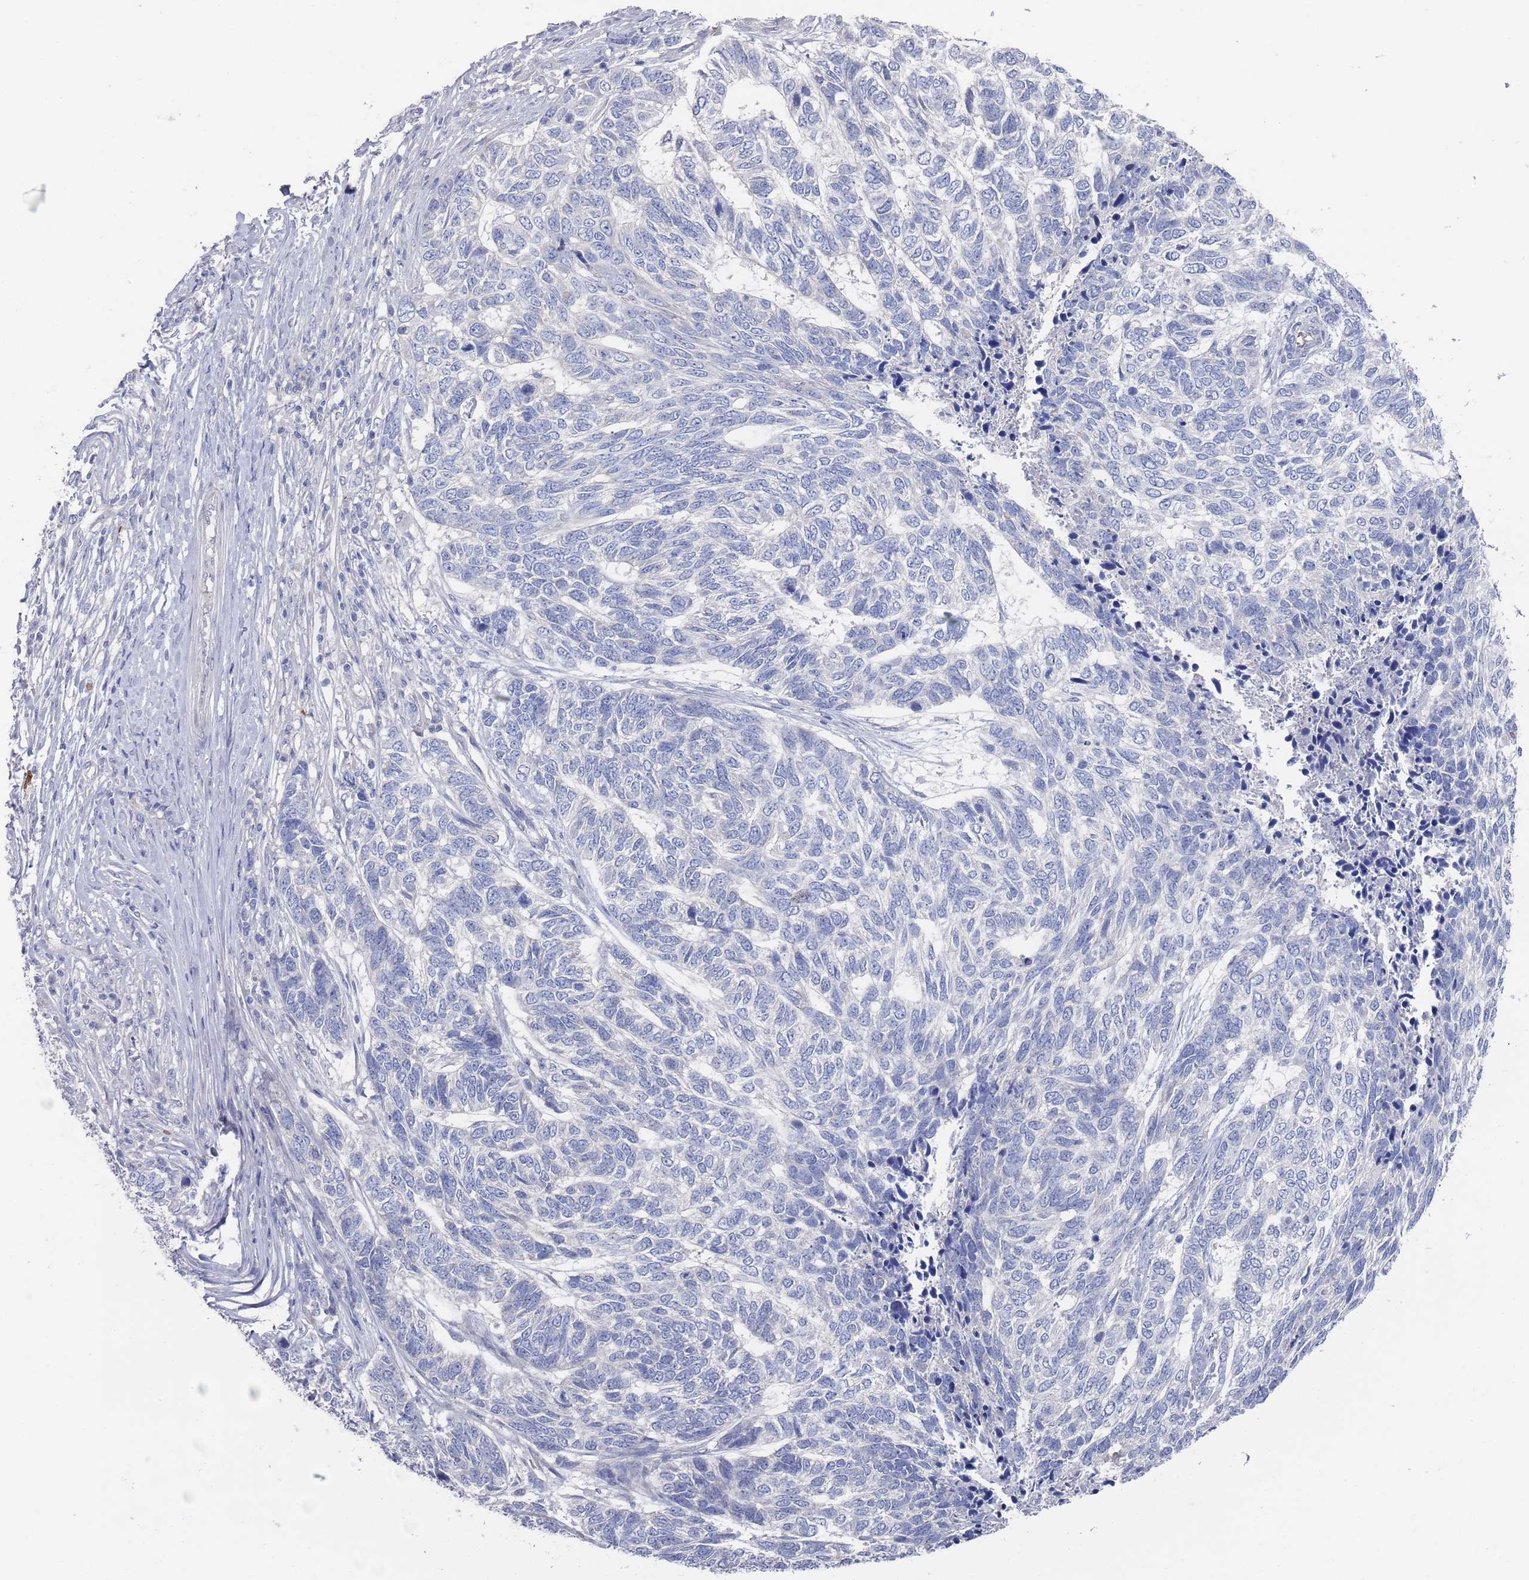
{"staining": {"intensity": "negative", "quantity": "none", "location": "none"}, "tissue": "skin cancer", "cell_type": "Tumor cells", "image_type": "cancer", "snomed": [{"axis": "morphology", "description": "Basal cell carcinoma"}, {"axis": "topography", "description": "Skin"}], "caption": "An IHC micrograph of basal cell carcinoma (skin) is shown. There is no staining in tumor cells of basal cell carcinoma (skin). (DAB (3,3'-diaminobenzidine) IHC, high magnification).", "gene": "TMCO3", "patient": {"sex": "female", "age": 65}}